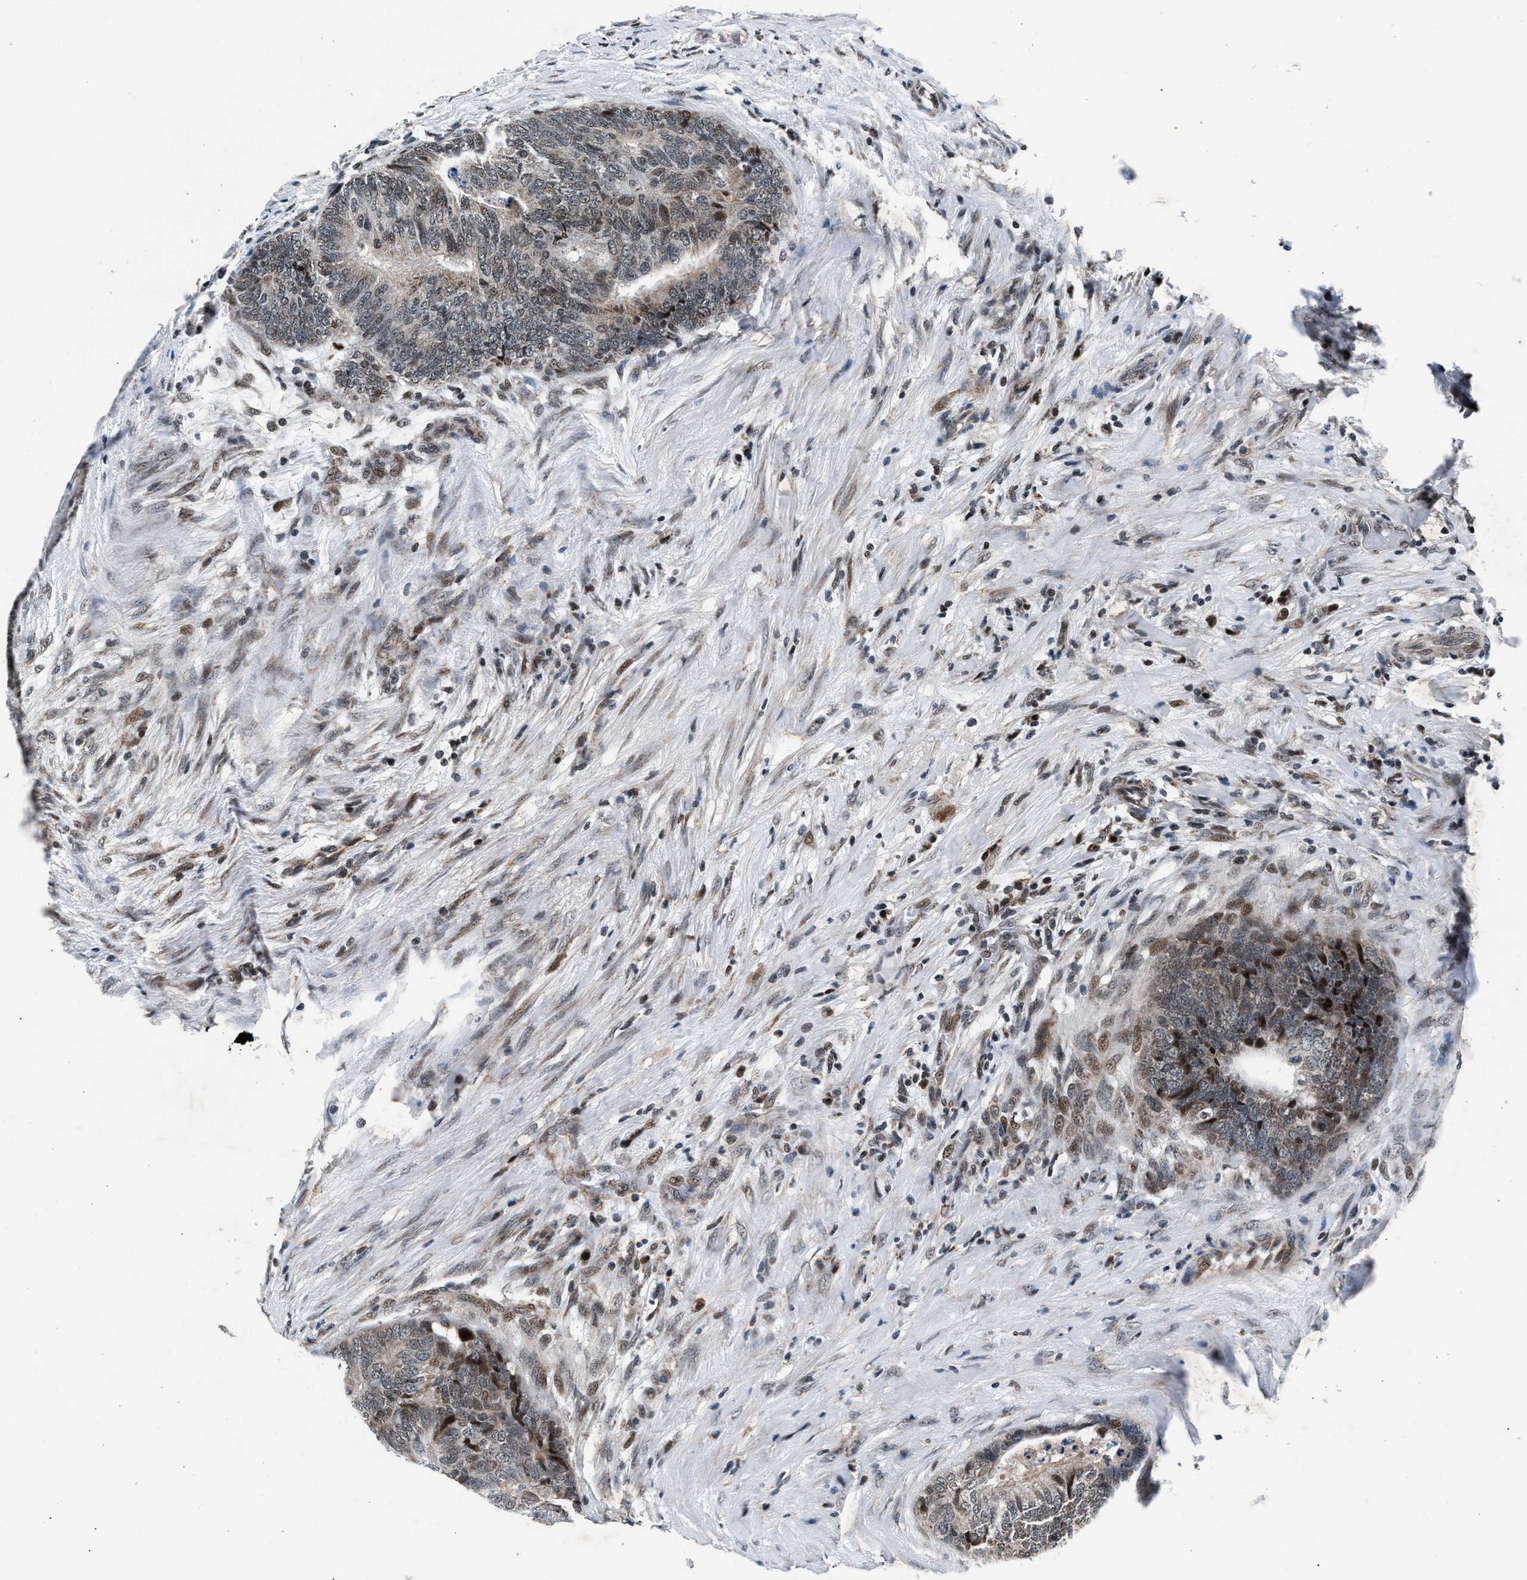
{"staining": {"intensity": "weak", "quantity": "<25%", "location": "nuclear"}, "tissue": "colorectal cancer", "cell_type": "Tumor cells", "image_type": "cancer", "snomed": [{"axis": "morphology", "description": "Adenocarcinoma, NOS"}, {"axis": "topography", "description": "Colon"}], "caption": "Human colorectal cancer stained for a protein using immunohistochemistry demonstrates no staining in tumor cells.", "gene": "PRRC2B", "patient": {"sex": "female", "age": 67}}